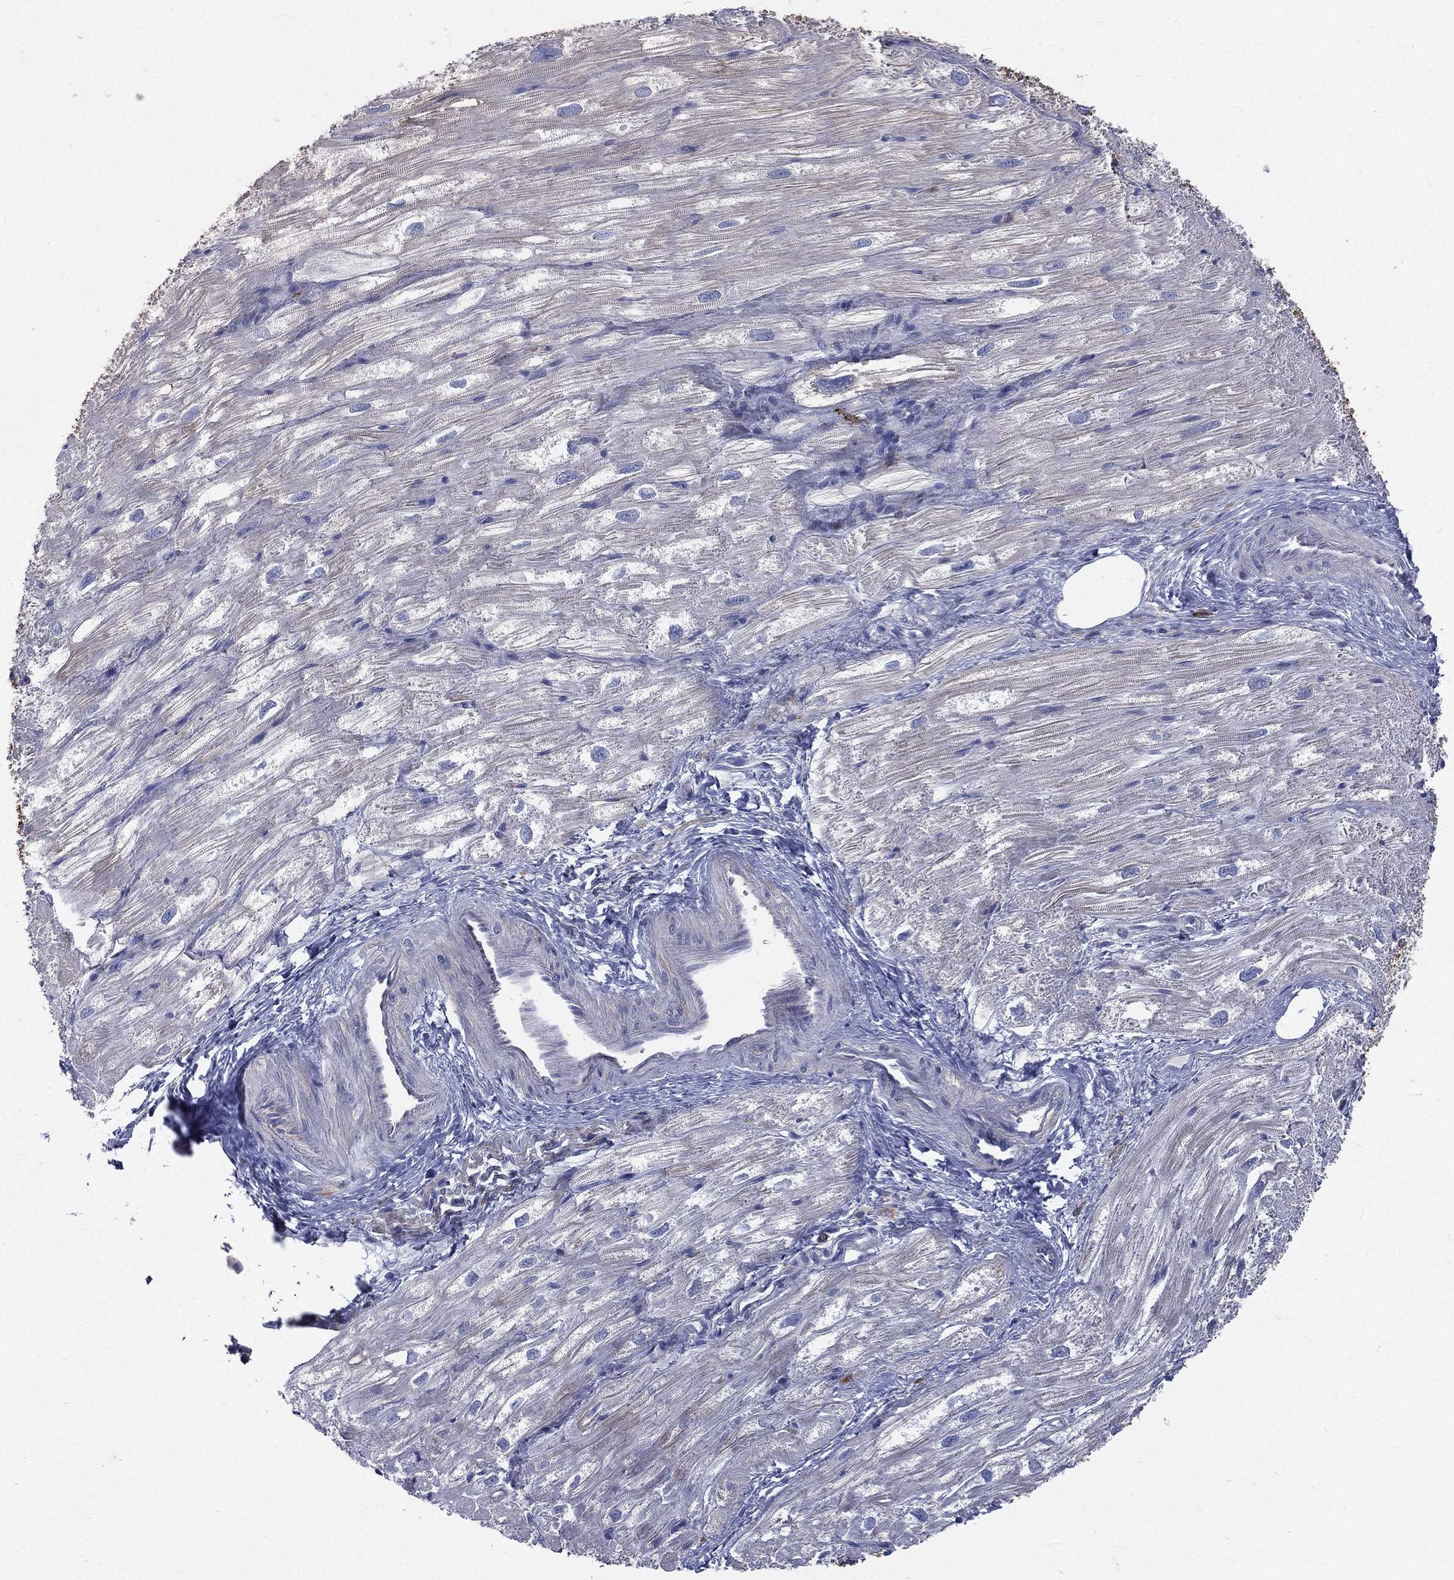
{"staining": {"intensity": "negative", "quantity": "none", "location": "none"}, "tissue": "heart muscle", "cell_type": "Cardiomyocytes", "image_type": "normal", "snomed": [{"axis": "morphology", "description": "Normal tissue, NOS"}, {"axis": "topography", "description": "Heart"}], "caption": "Immunohistochemistry micrograph of benign heart muscle: heart muscle stained with DAB (3,3'-diaminobenzidine) shows no significant protein staining in cardiomyocytes.", "gene": "BASP1", "patient": {"sex": "male", "age": 62}}